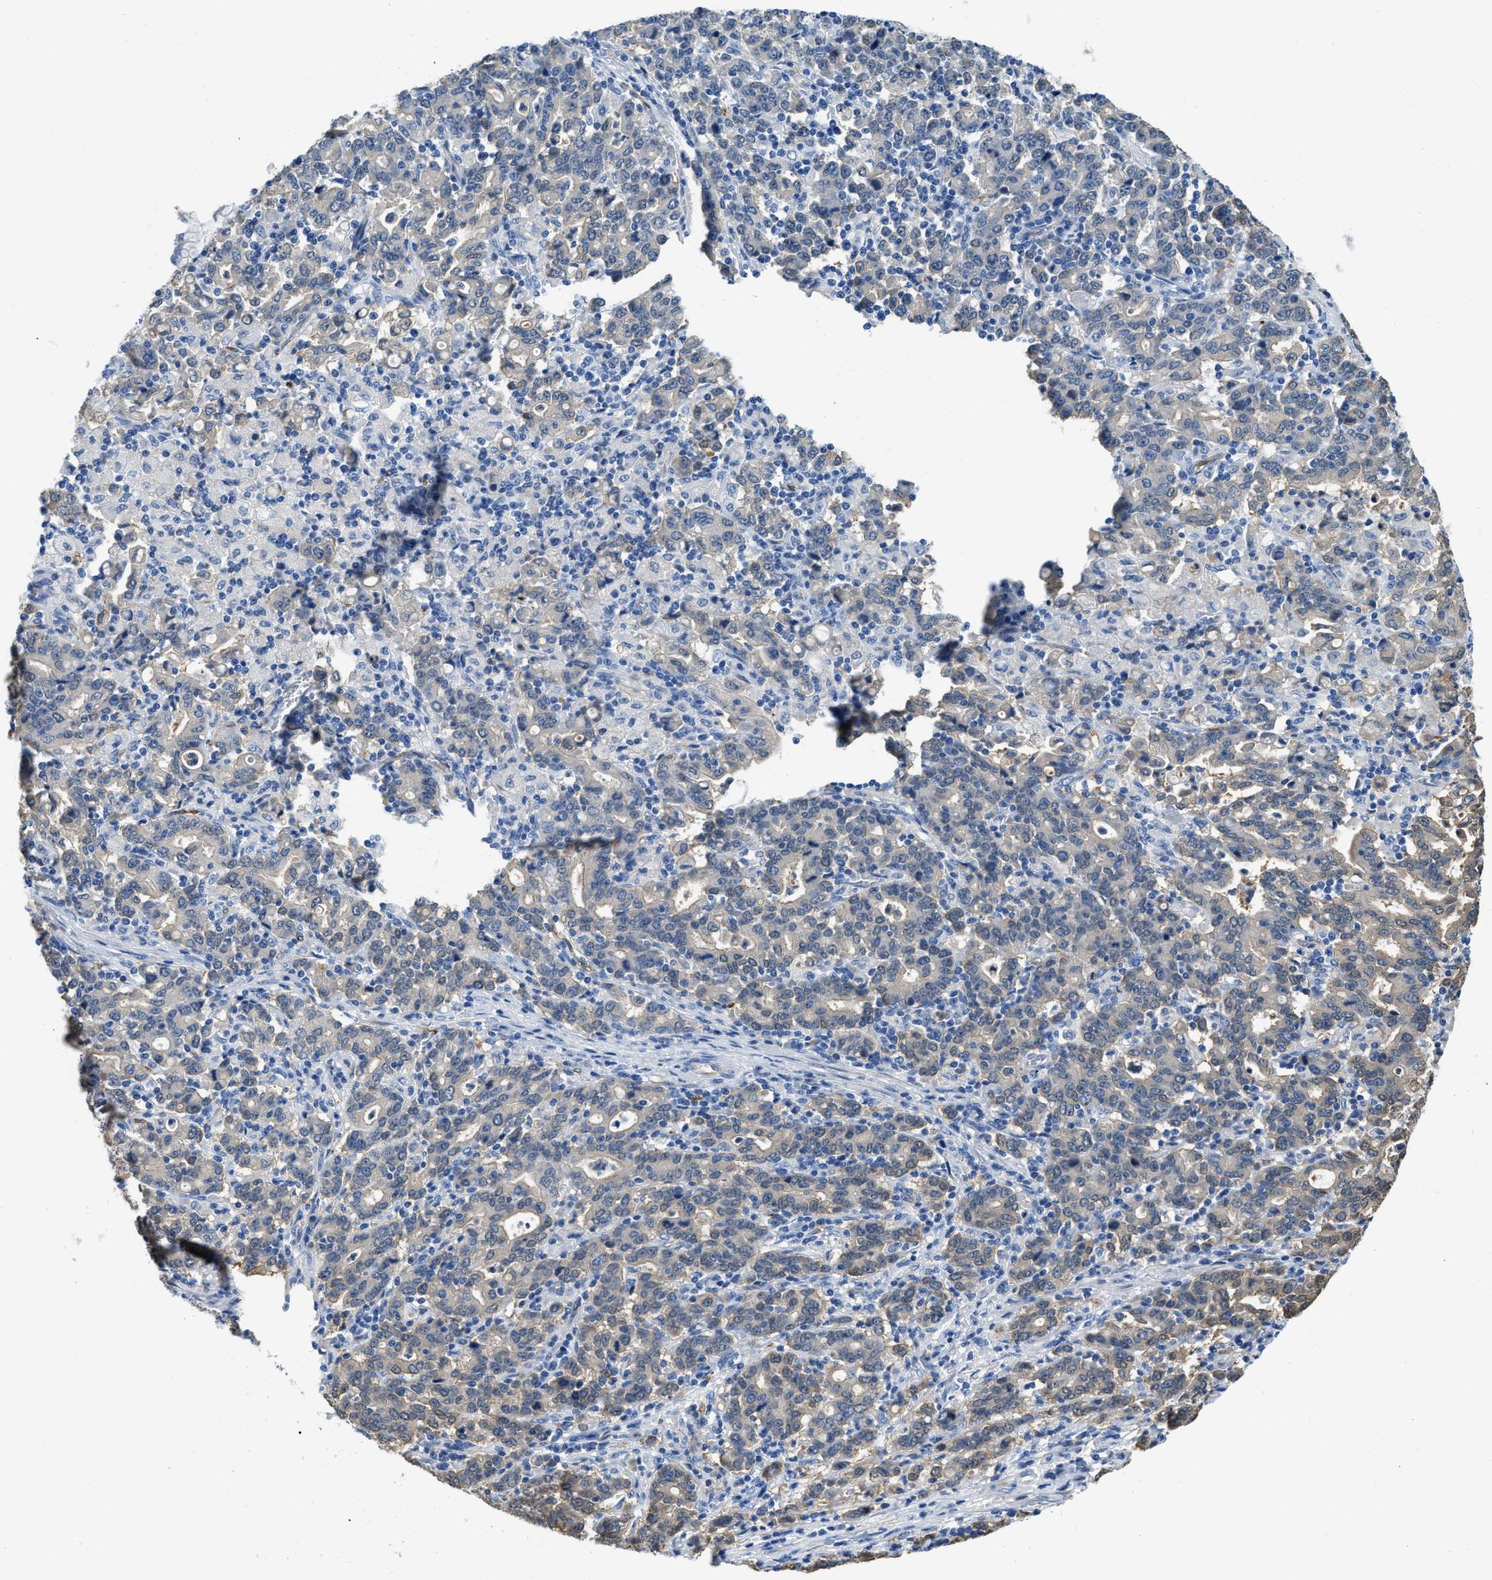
{"staining": {"intensity": "weak", "quantity": "<25%", "location": "cytoplasmic/membranous"}, "tissue": "stomach cancer", "cell_type": "Tumor cells", "image_type": "cancer", "snomed": [{"axis": "morphology", "description": "Adenocarcinoma, NOS"}, {"axis": "topography", "description": "Stomach, upper"}], "caption": "Immunohistochemistry (IHC) micrograph of human adenocarcinoma (stomach) stained for a protein (brown), which shows no staining in tumor cells.", "gene": "SPEG", "patient": {"sex": "male", "age": 69}}